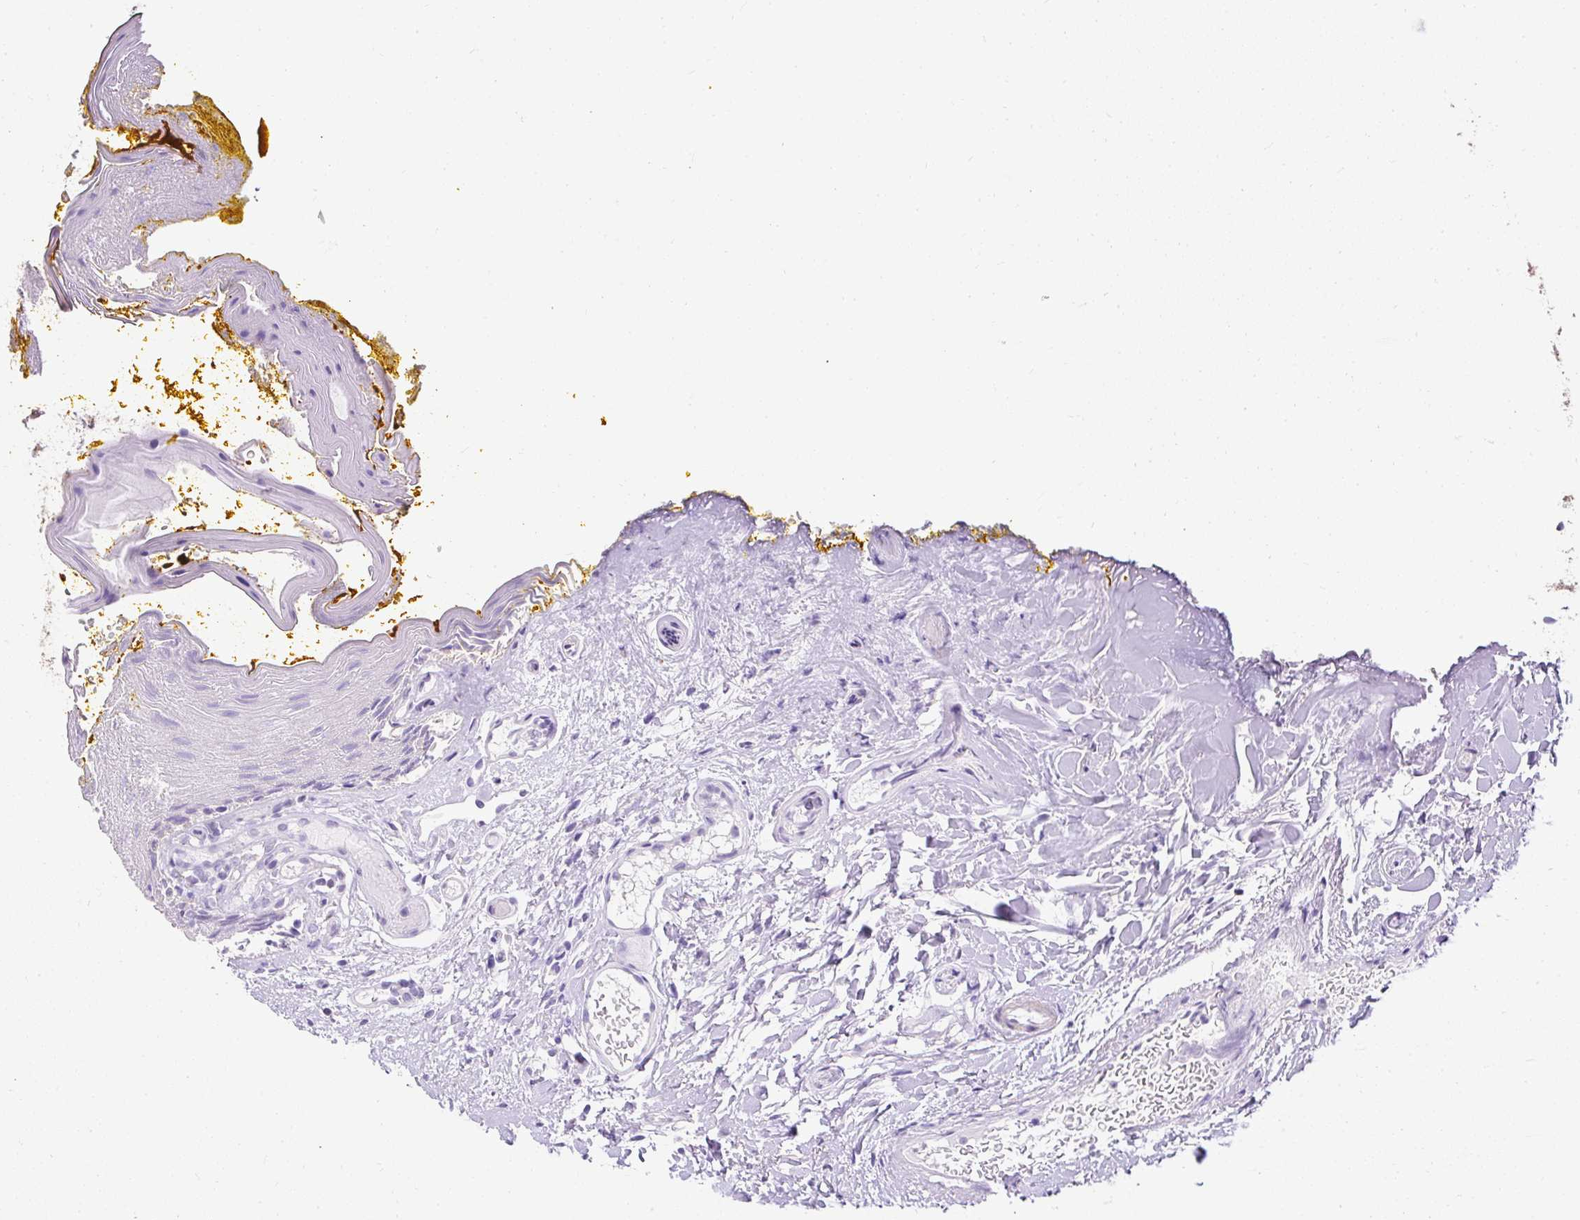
{"staining": {"intensity": "negative", "quantity": "none", "location": "none"}, "tissue": "oral mucosa", "cell_type": "Squamous epithelial cells", "image_type": "normal", "snomed": [{"axis": "morphology", "description": "Normal tissue, NOS"}, {"axis": "topography", "description": "Oral tissue"}, {"axis": "topography", "description": "Tounge, NOS"}], "caption": "Immunohistochemistry (IHC) histopathology image of normal oral mucosa stained for a protein (brown), which demonstrates no staining in squamous epithelial cells.", "gene": "C2CD4C", "patient": {"sex": "female", "age": 60}}